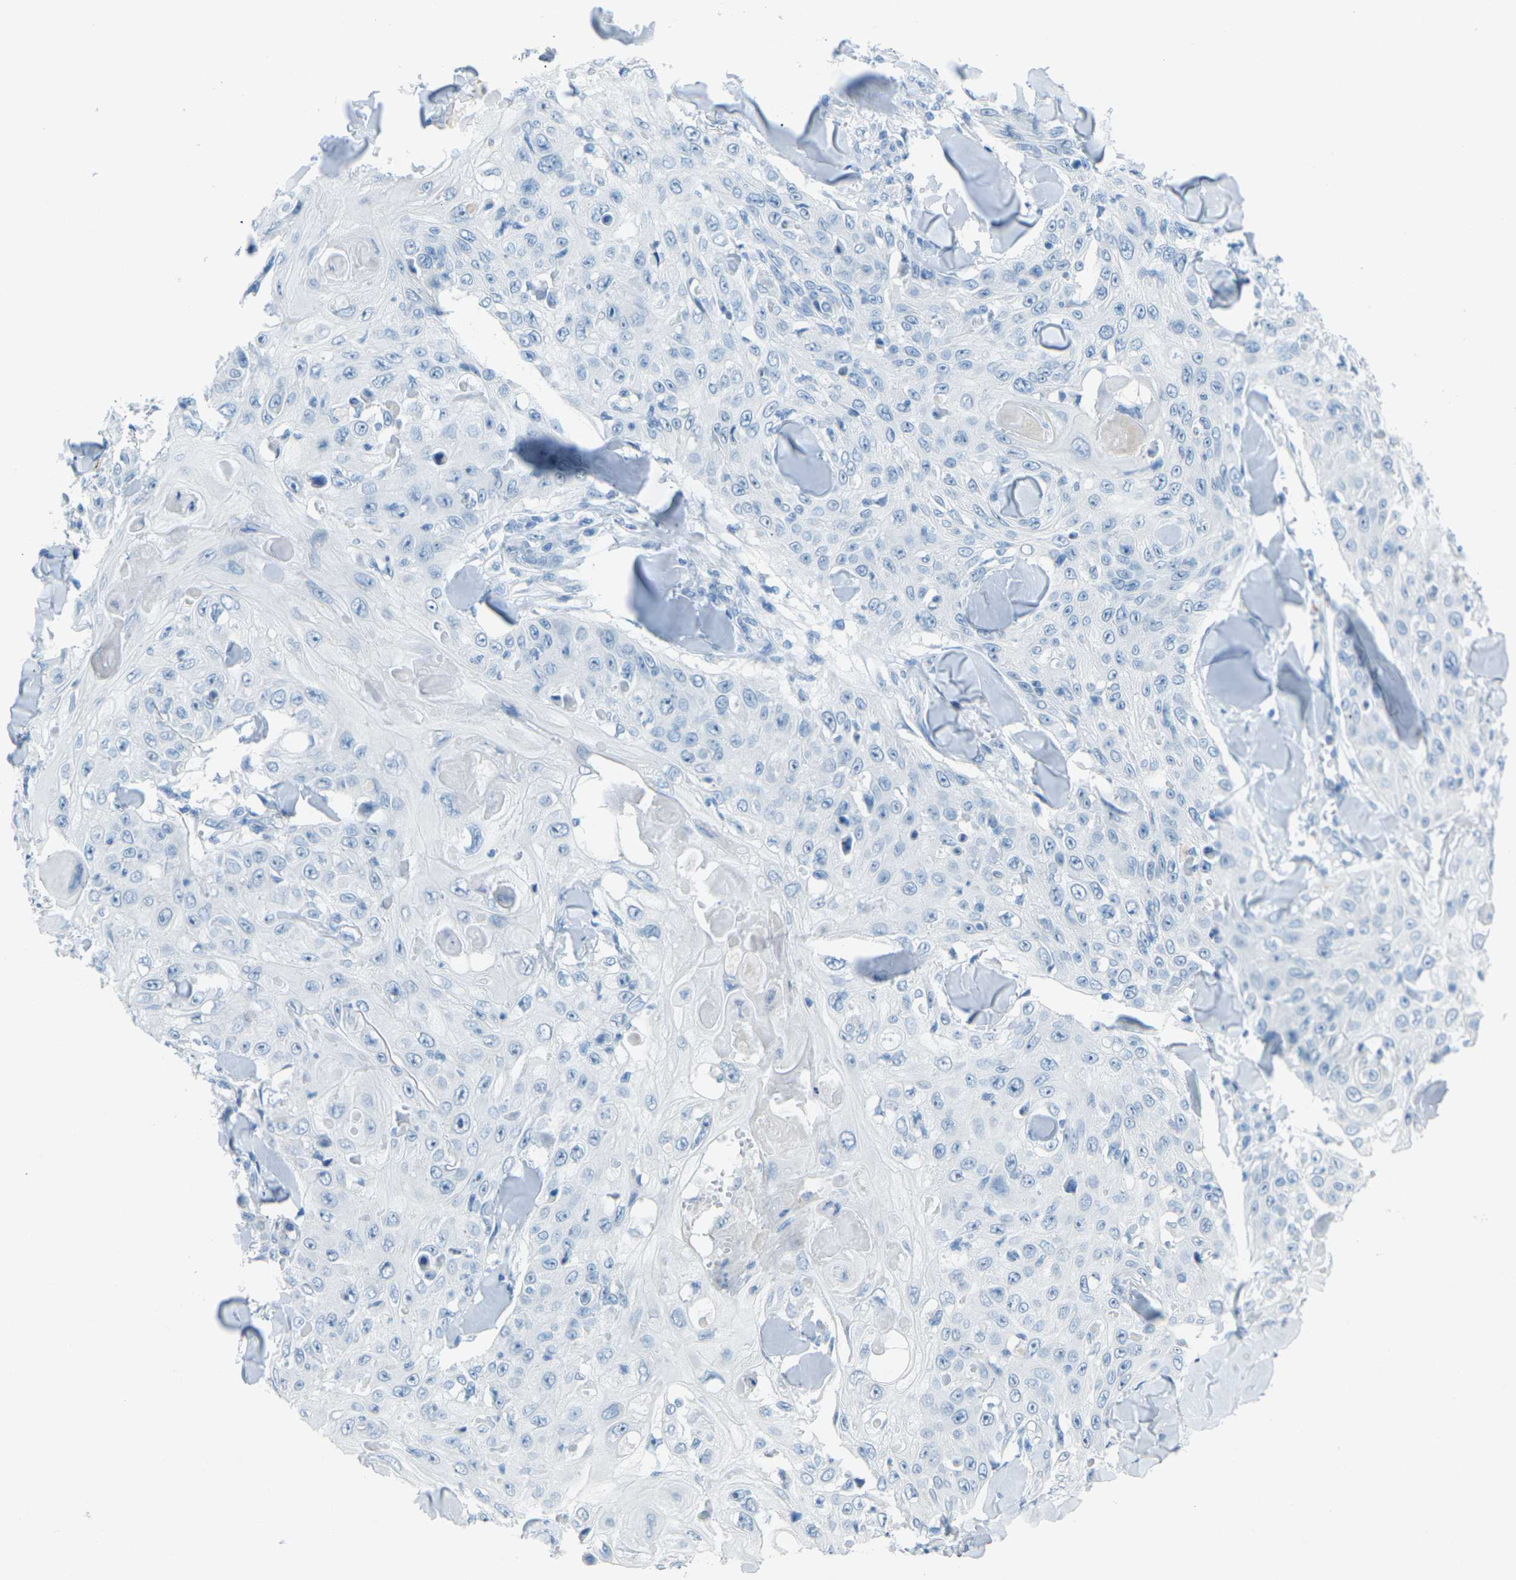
{"staining": {"intensity": "negative", "quantity": "none", "location": "none"}, "tissue": "skin cancer", "cell_type": "Tumor cells", "image_type": "cancer", "snomed": [{"axis": "morphology", "description": "Squamous cell carcinoma, NOS"}, {"axis": "topography", "description": "Skin"}], "caption": "Histopathology image shows no significant protein staining in tumor cells of skin cancer (squamous cell carcinoma).", "gene": "CDH16", "patient": {"sex": "male", "age": 86}}